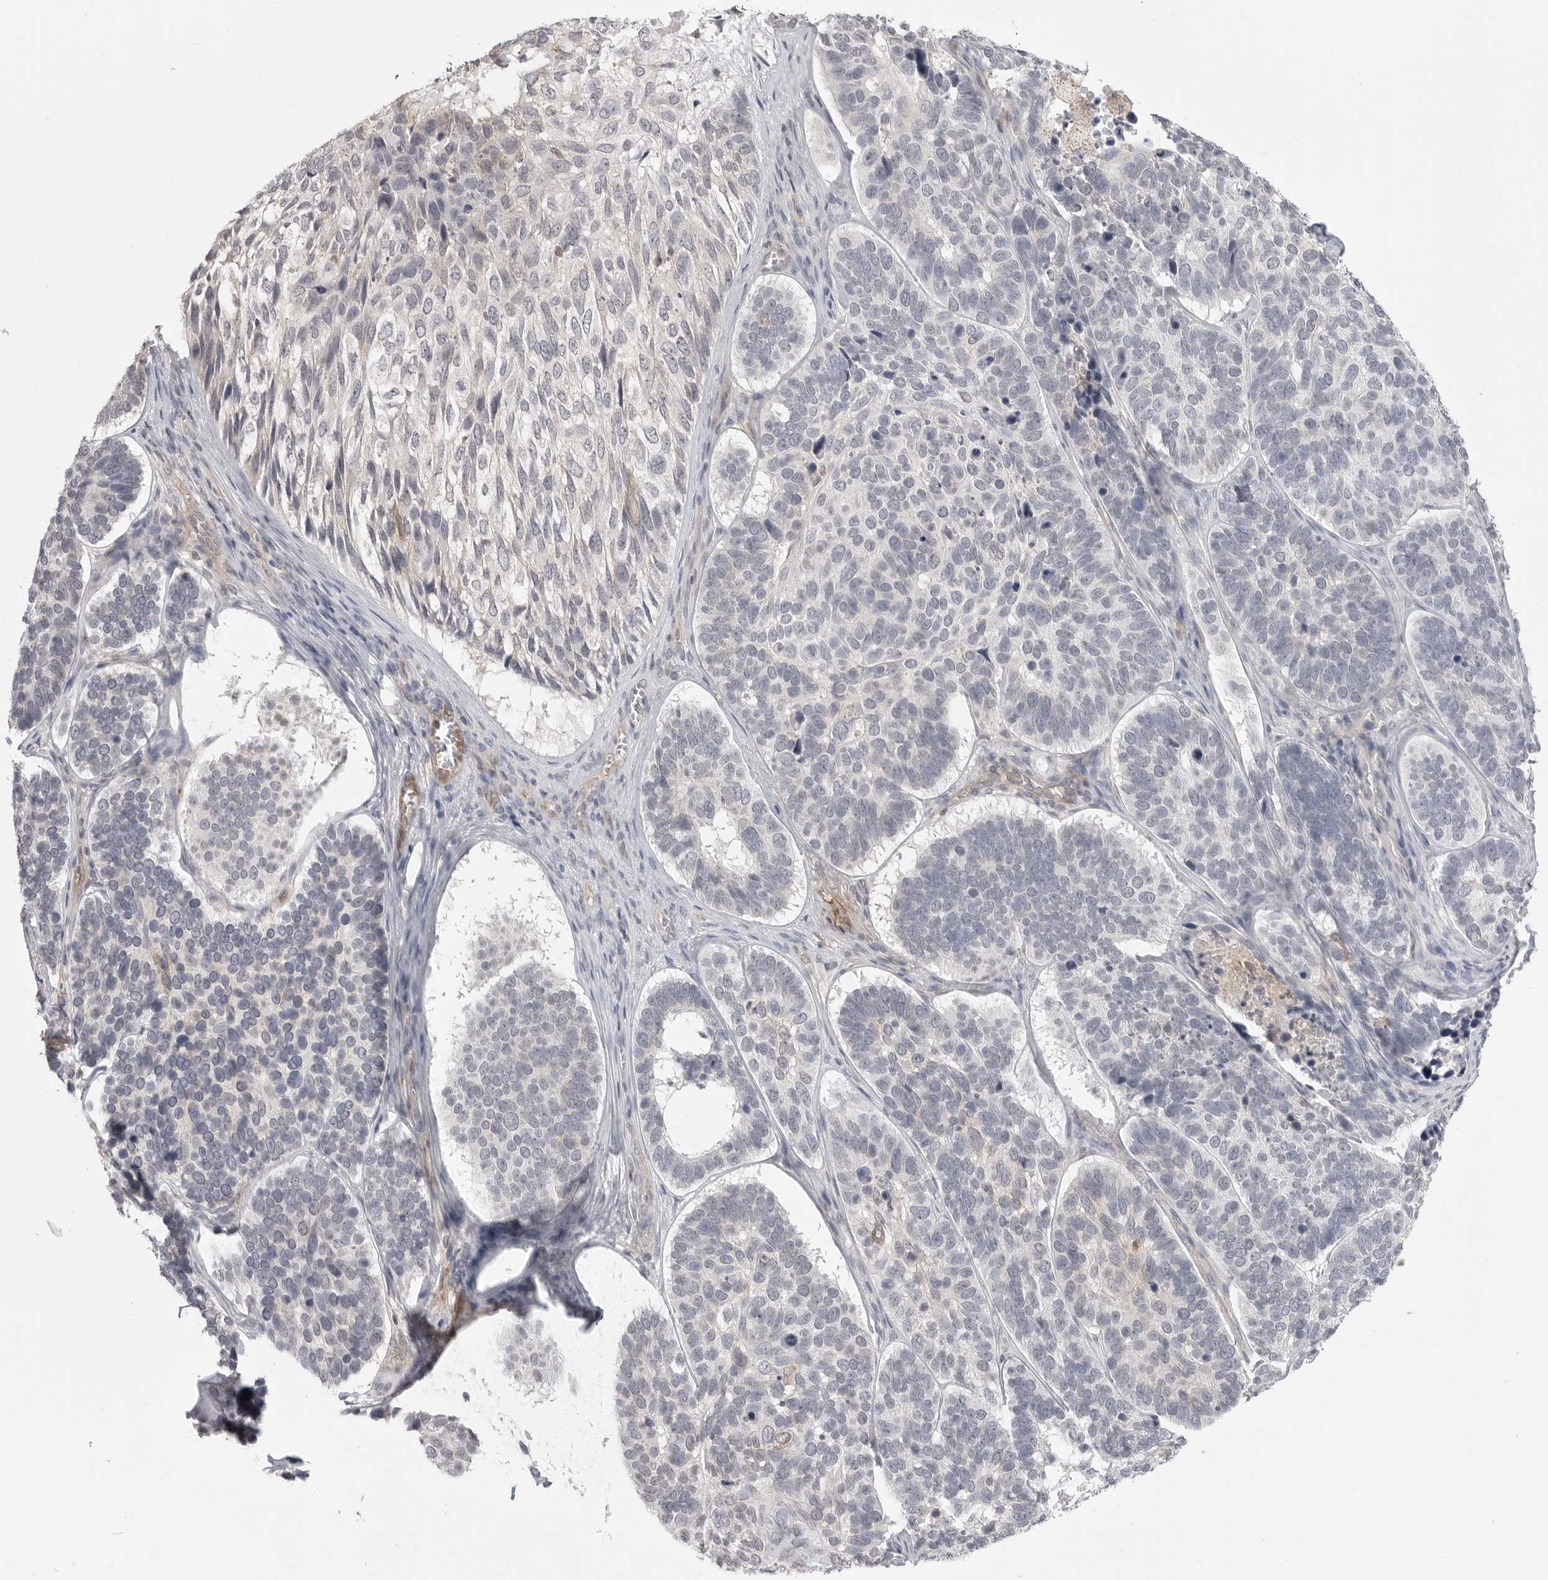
{"staining": {"intensity": "negative", "quantity": "none", "location": "none"}, "tissue": "skin cancer", "cell_type": "Tumor cells", "image_type": "cancer", "snomed": [{"axis": "morphology", "description": "Basal cell carcinoma"}, {"axis": "topography", "description": "Skin"}], "caption": "Tumor cells are negative for brown protein staining in basal cell carcinoma (skin).", "gene": "IFNGR1", "patient": {"sex": "male", "age": 62}}